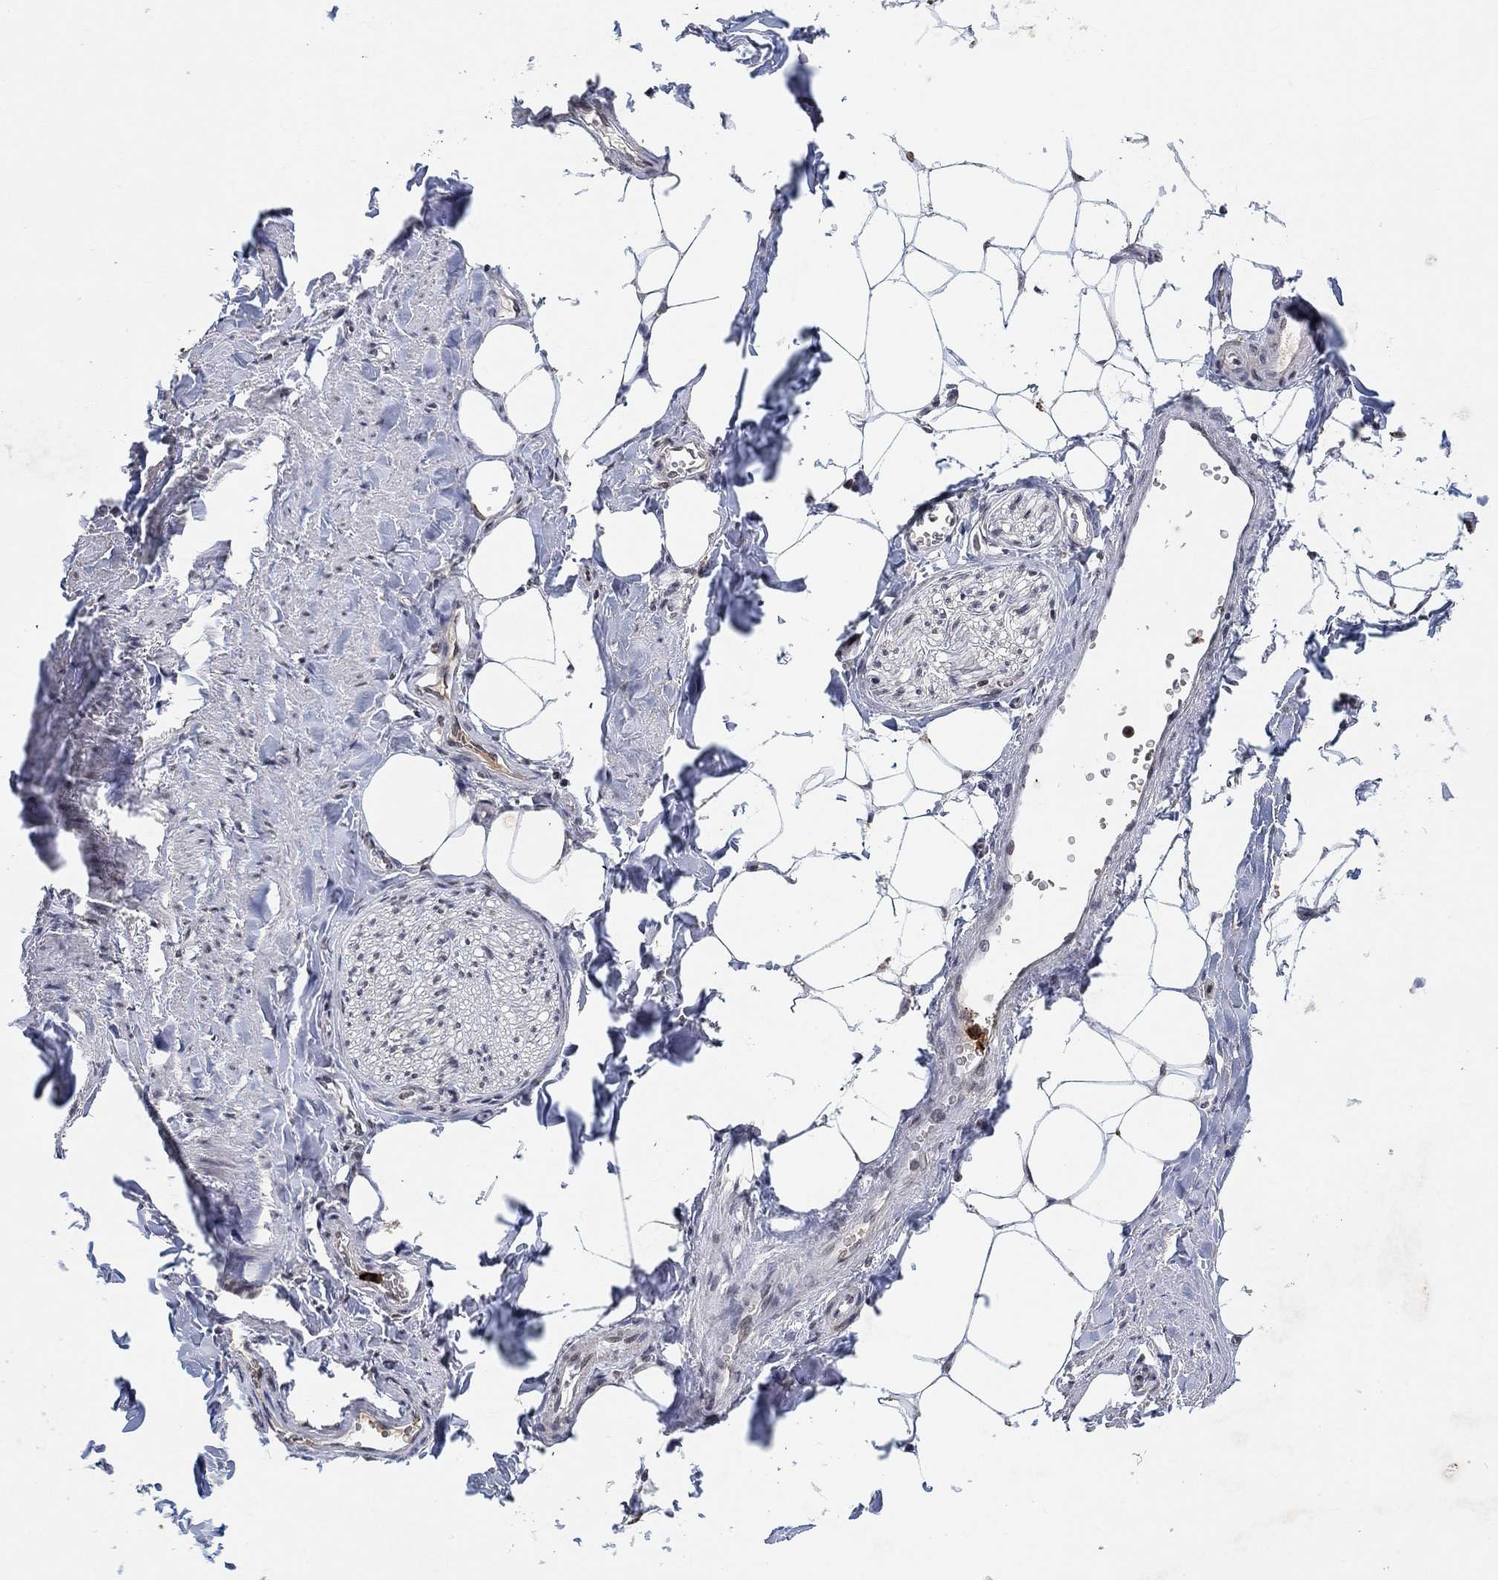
{"staining": {"intensity": "negative", "quantity": "none", "location": "none"}, "tissue": "adipose tissue", "cell_type": "Adipocytes", "image_type": "normal", "snomed": [{"axis": "morphology", "description": "Normal tissue, NOS"}, {"axis": "morphology", "description": "Carcinoid, malignant, NOS"}, {"axis": "topography", "description": "Small intestine"}, {"axis": "topography", "description": "Peripheral nerve tissue"}], "caption": "Immunohistochemistry (IHC) micrograph of benign adipose tissue: adipose tissue stained with DAB exhibits no significant protein expression in adipocytes.", "gene": "THAP8", "patient": {"sex": "male", "age": 52}}